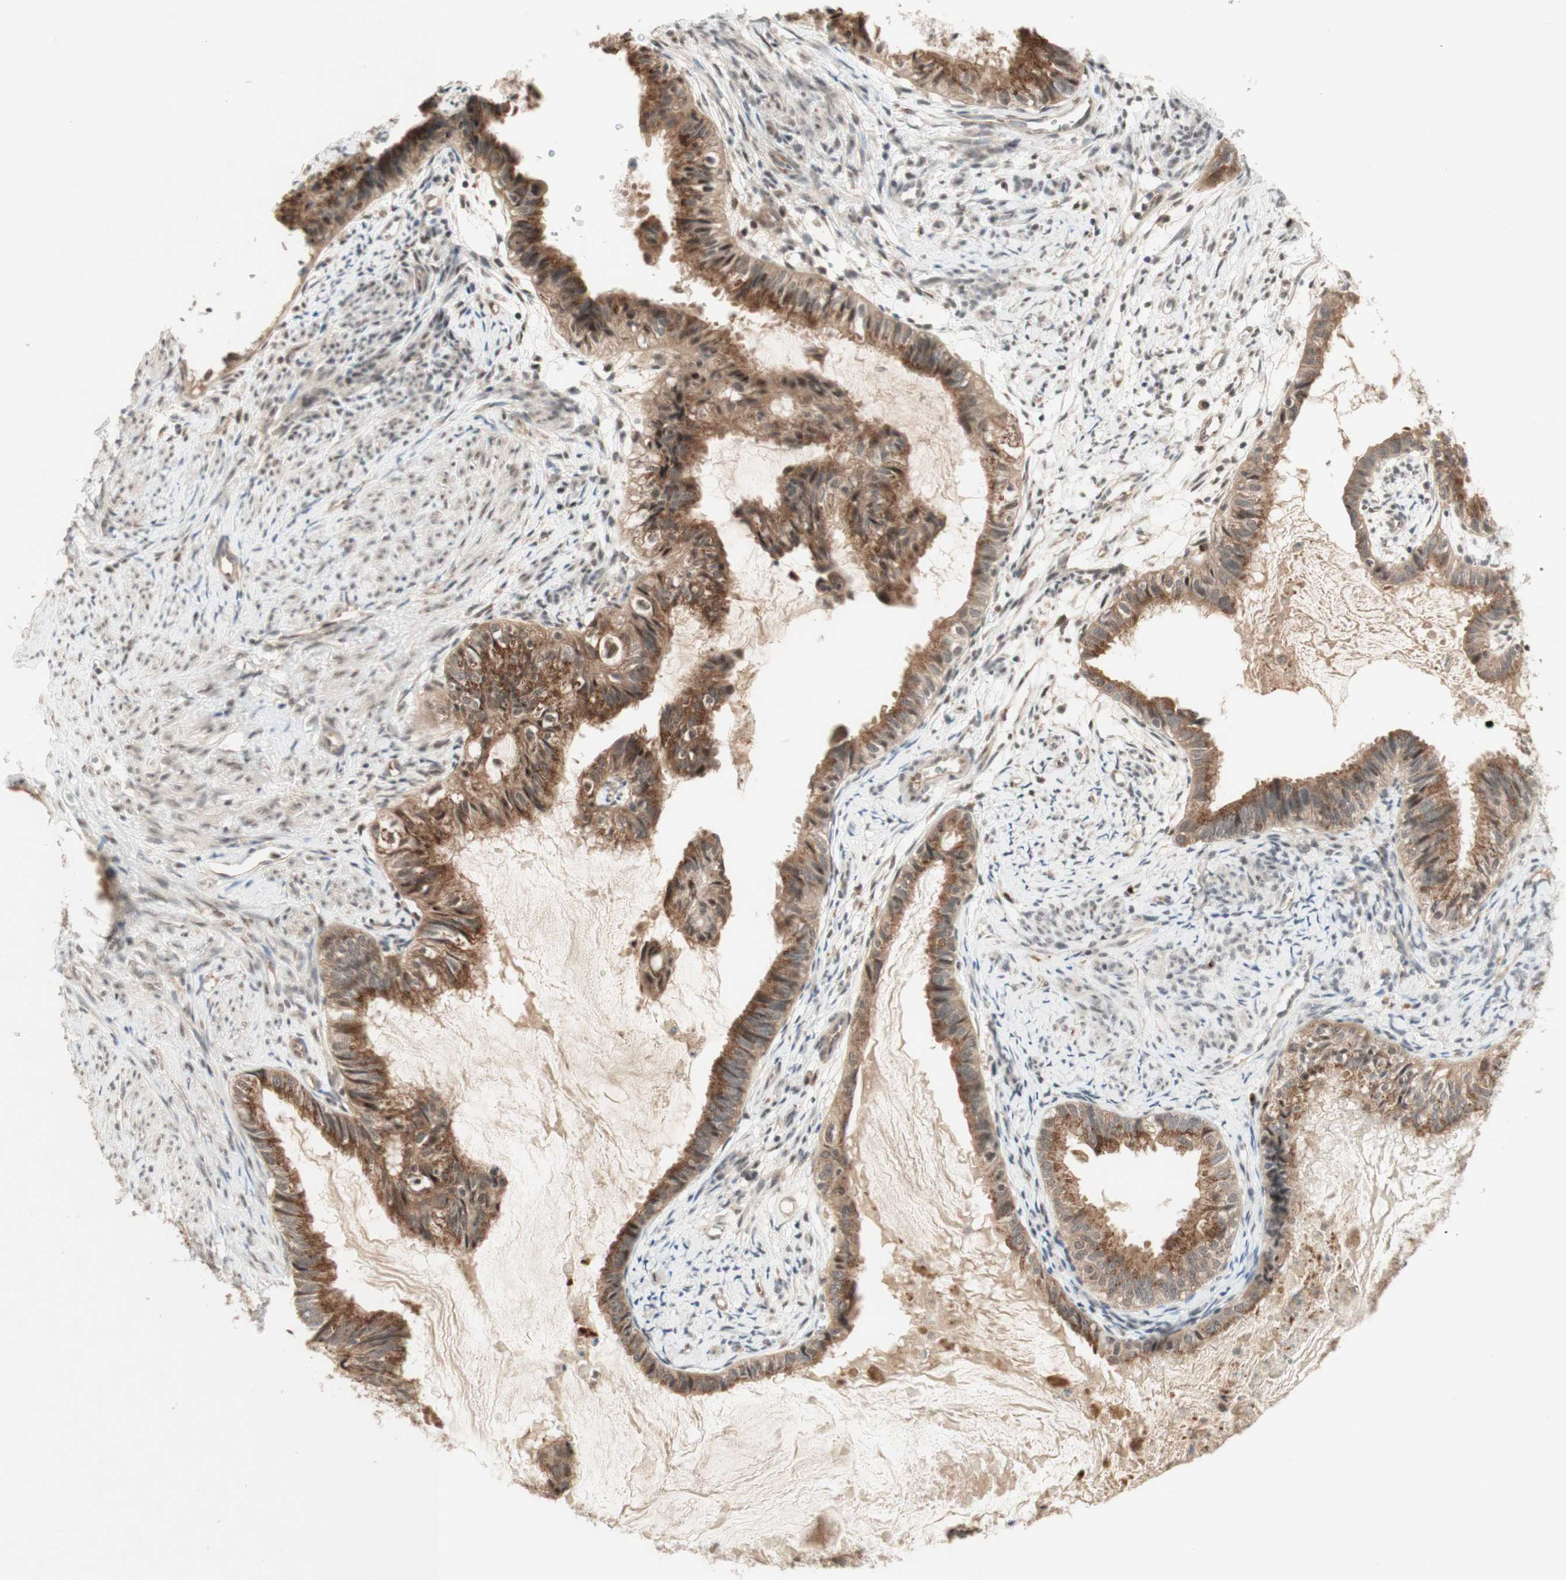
{"staining": {"intensity": "moderate", "quantity": ">75%", "location": "cytoplasmic/membranous"}, "tissue": "cervical cancer", "cell_type": "Tumor cells", "image_type": "cancer", "snomed": [{"axis": "morphology", "description": "Normal tissue, NOS"}, {"axis": "morphology", "description": "Adenocarcinoma, NOS"}, {"axis": "topography", "description": "Cervix"}, {"axis": "topography", "description": "Endometrium"}], "caption": "Protein analysis of adenocarcinoma (cervical) tissue displays moderate cytoplasmic/membranous positivity in about >75% of tumor cells.", "gene": "CYLD", "patient": {"sex": "female", "age": 86}}